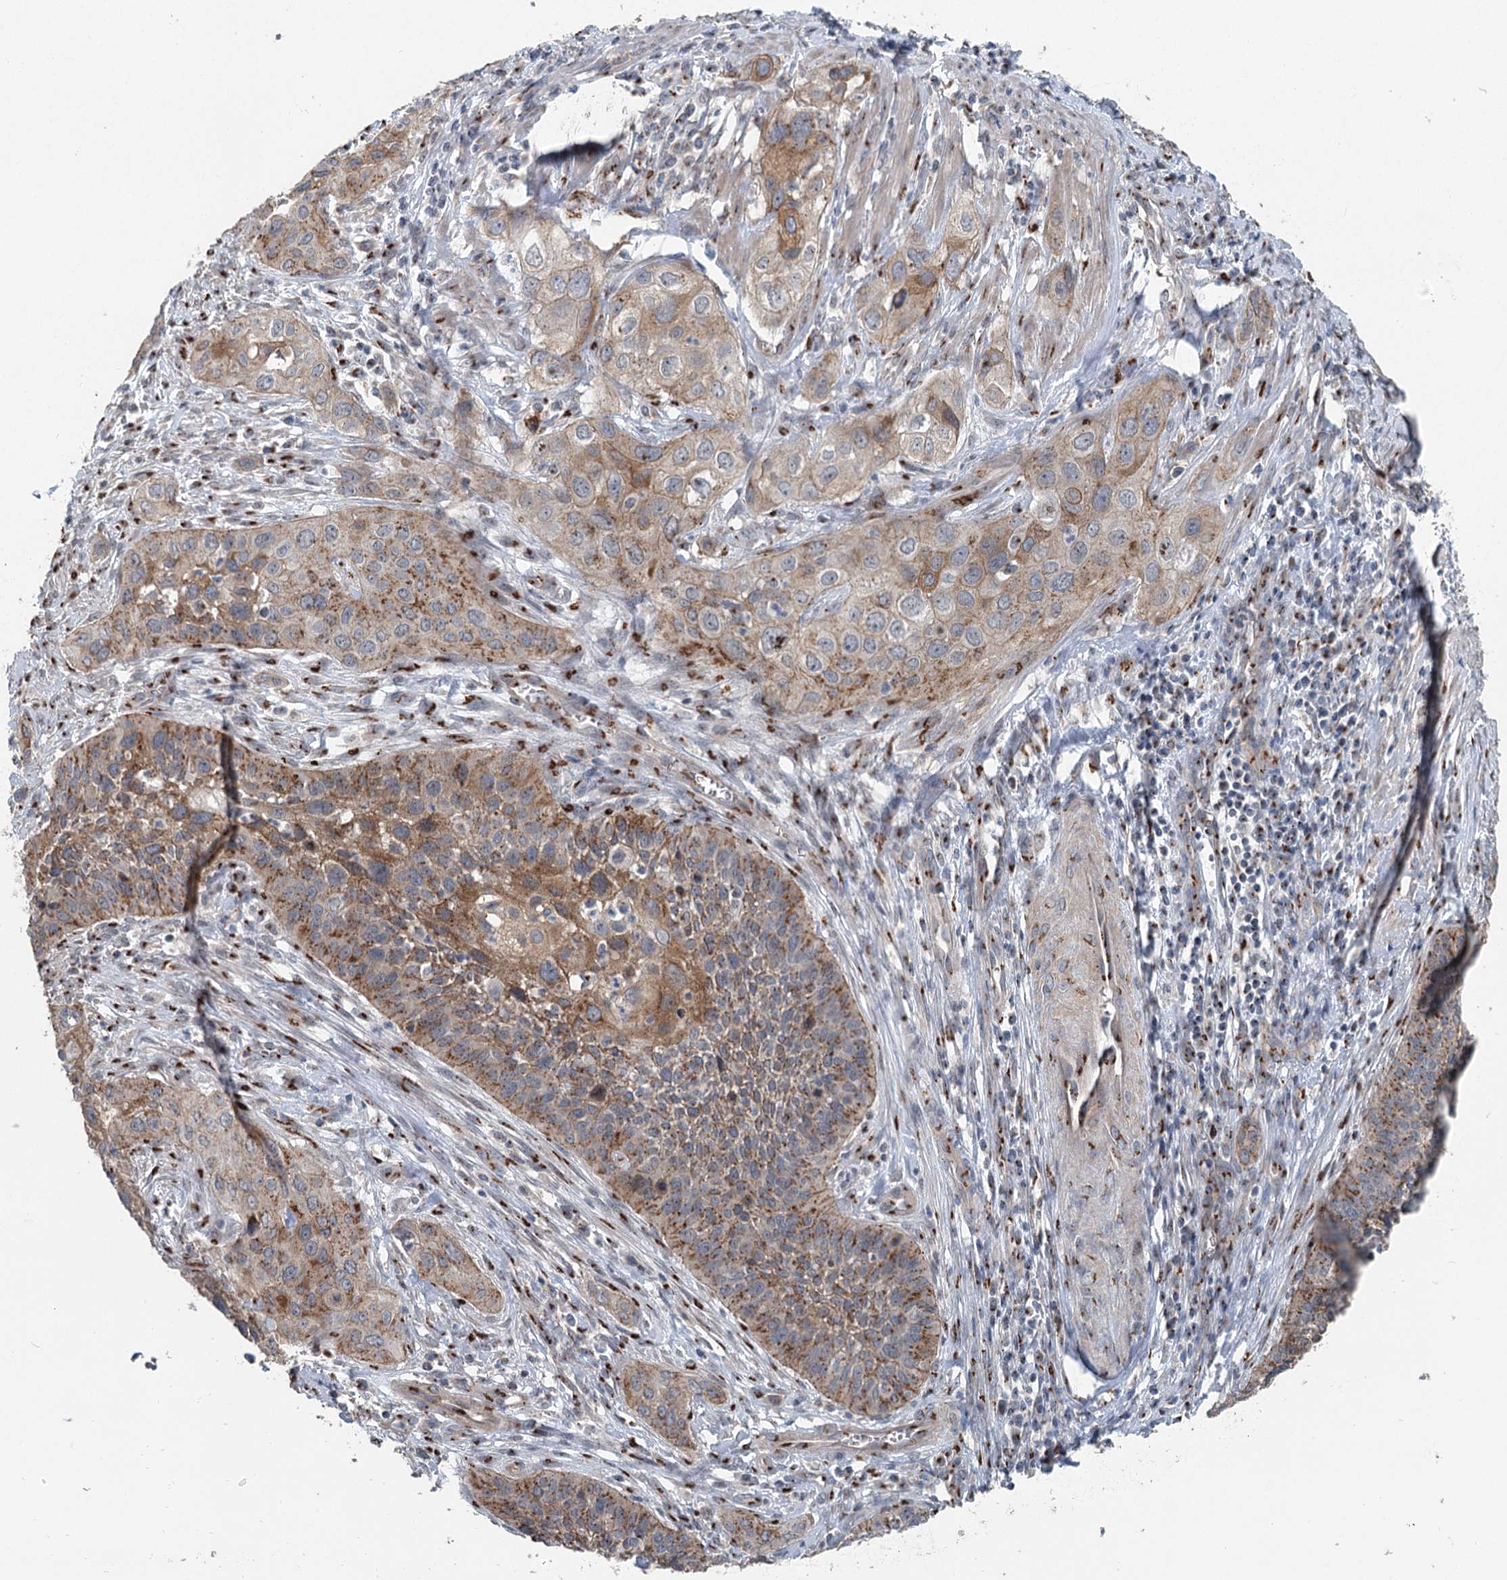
{"staining": {"intensity": "moderate", "quantity": ">75%", "location": "cytoplasmic/membranous"}, "tissue": "cervical cancer", "cell_type": "Tumor cells", "image_type": "cancer", "snomed": [{"axis": "morphology", "description": "Squamous cell carcinoma, NOS"}, {"axis": "topography", "description": "Cervix"}], "caption": "Protein analysis of cervical cancer (squamous cell carcinoma) tissue shows moderate cytoplasmic/membranous expression in approximately >75% of tumor cells.", "gene": "ITIH5", "patient": {"sex": "female", "age": 34}}